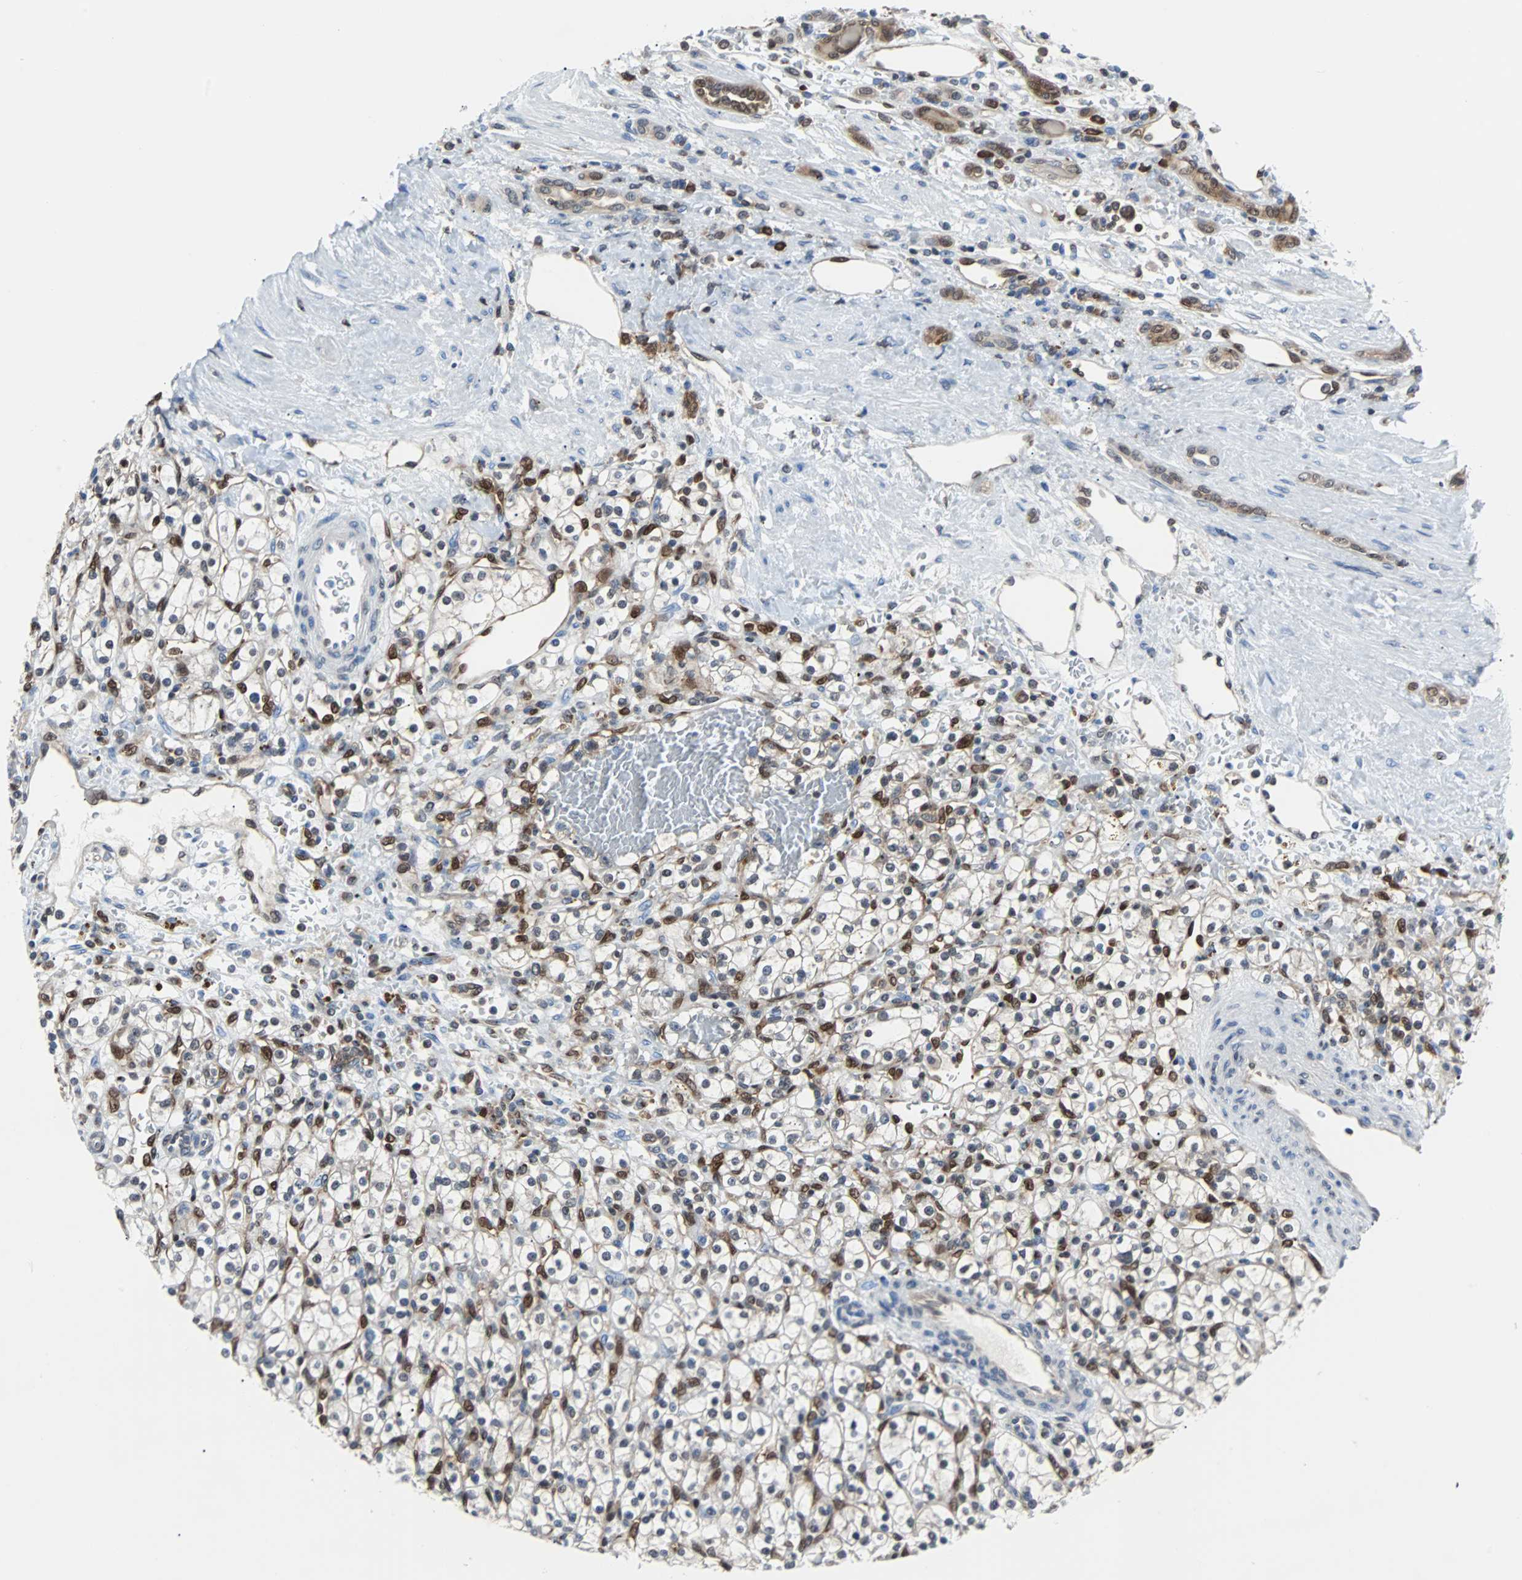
{"staining": {"intensity": "moderate", "quantity": "25%-75%", "location": "cytoplasmic/membranous,nuclear"}, "tissue": "renal cancer", "cell_type": "Tumor cells", "image_type": "cancer", "snomed": [{"axis": "morphology", "description": "Normal tissue, NOS"}, {"axis": "morphology", "description": "Adenocarcinoma, NOS"}, {"axis": "topography", "description": "Kidney"}], "caption": "This is an image of IHC staining of renal cancer (adenocarcinoma), which shows moderate expression in the cytoplasmic/membranous and nuclear of tumor cells.", "gene": "MAP2K6", "patient": {"sex": "female", "age": 55}}